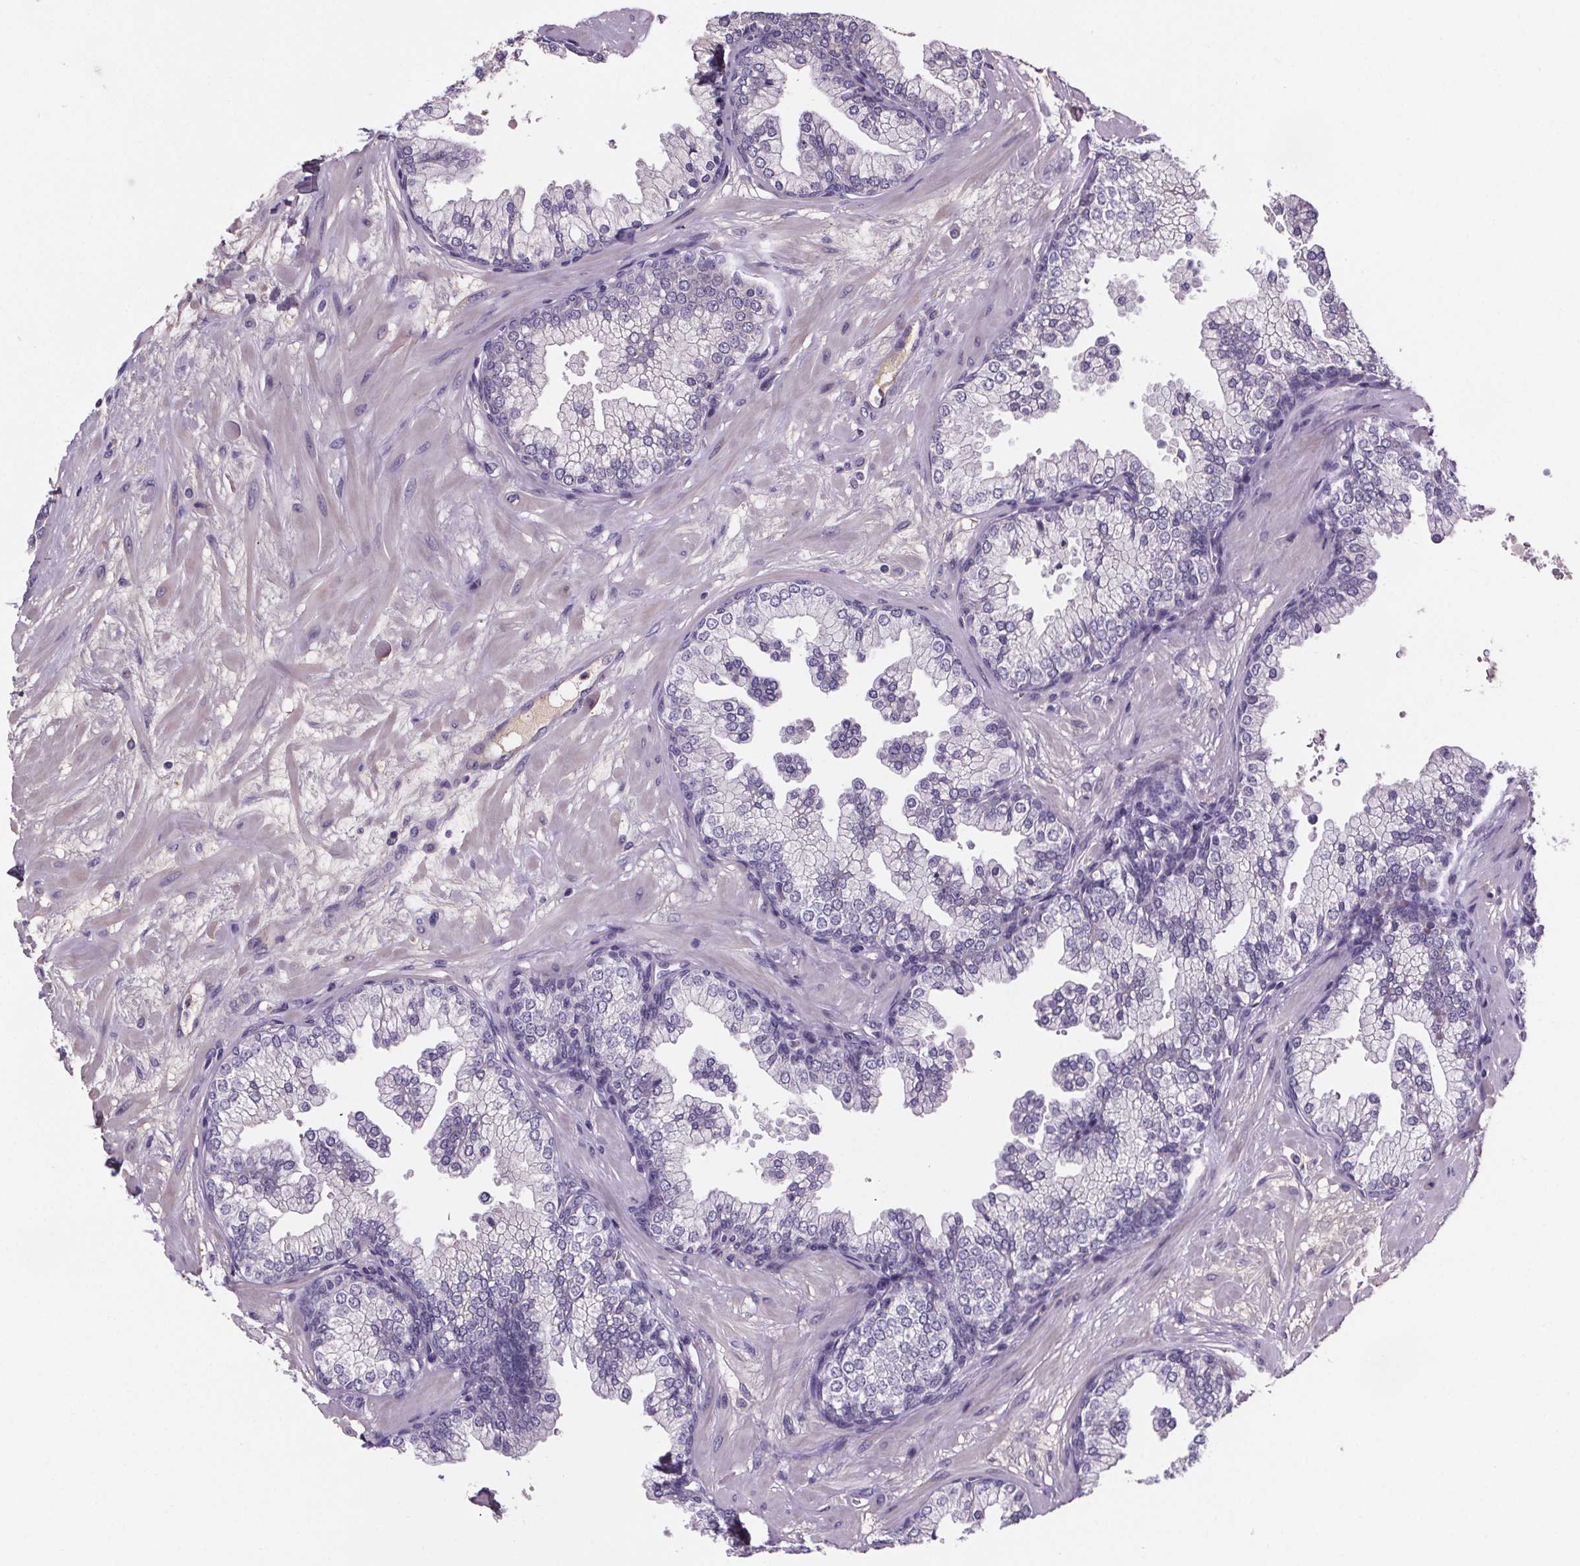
{"staining": {"intensity": "negative", "quantity": "none", "location": "none"}, "tissue": "prostate", "cell_type": "Glandular cells", "image_type": "normal", "snomed": [{"axis": "morphology", "description": "Normal tissue, NOS"}, {"axis": "topography", "description": "Prostate"}, {"axis": "topography", "description": "Peripheral nerve tissue"}], "caption": "The image displays no staining of glandular cells in benign prostate.", "gene": "CUBN", "patient": {"sex": "male", "age": 61}}